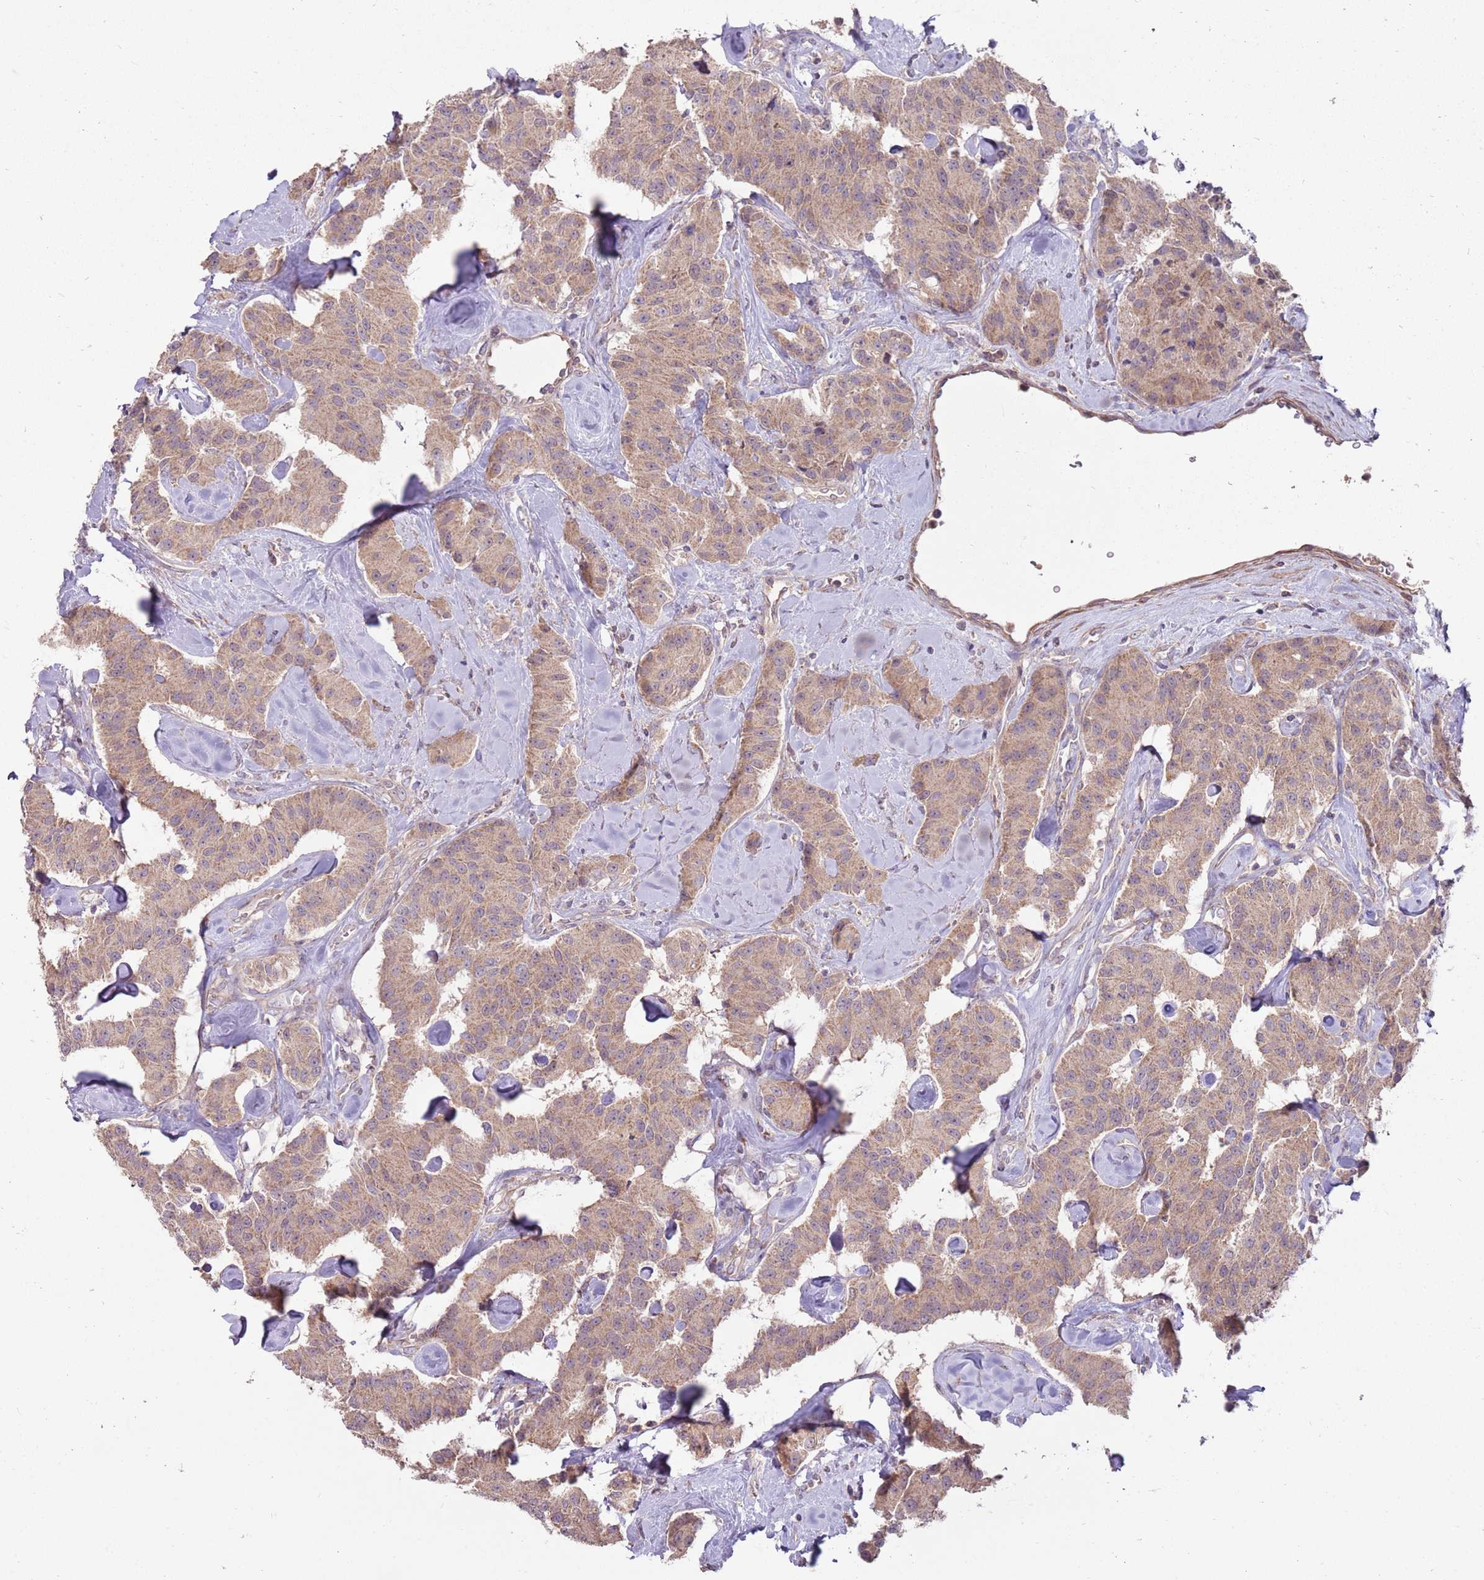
{"staining": {"intensity": "weak", "quantity": ">75%", "location": "cytoplasmic/membranous"}, "tissue": "carcinoid", "cell_type": "Tumor cells", "image_type": "cancer", "snomed": [{"axis": "morphology", "description": "Carcinoid, malignant, NOS"}, {"axis": "topography", "description": "Pancreas"}], "caption": "Malignant carcinoid stained with IHC exhibits weak cytoplasmic/membranous positivity in approximately >75% of tumor cells. (brown staining indicates protein expression, while blue staining denotes nuclei).", "gene": "SPATA31D1", "patient": {"sex": "male", "age": 41}}